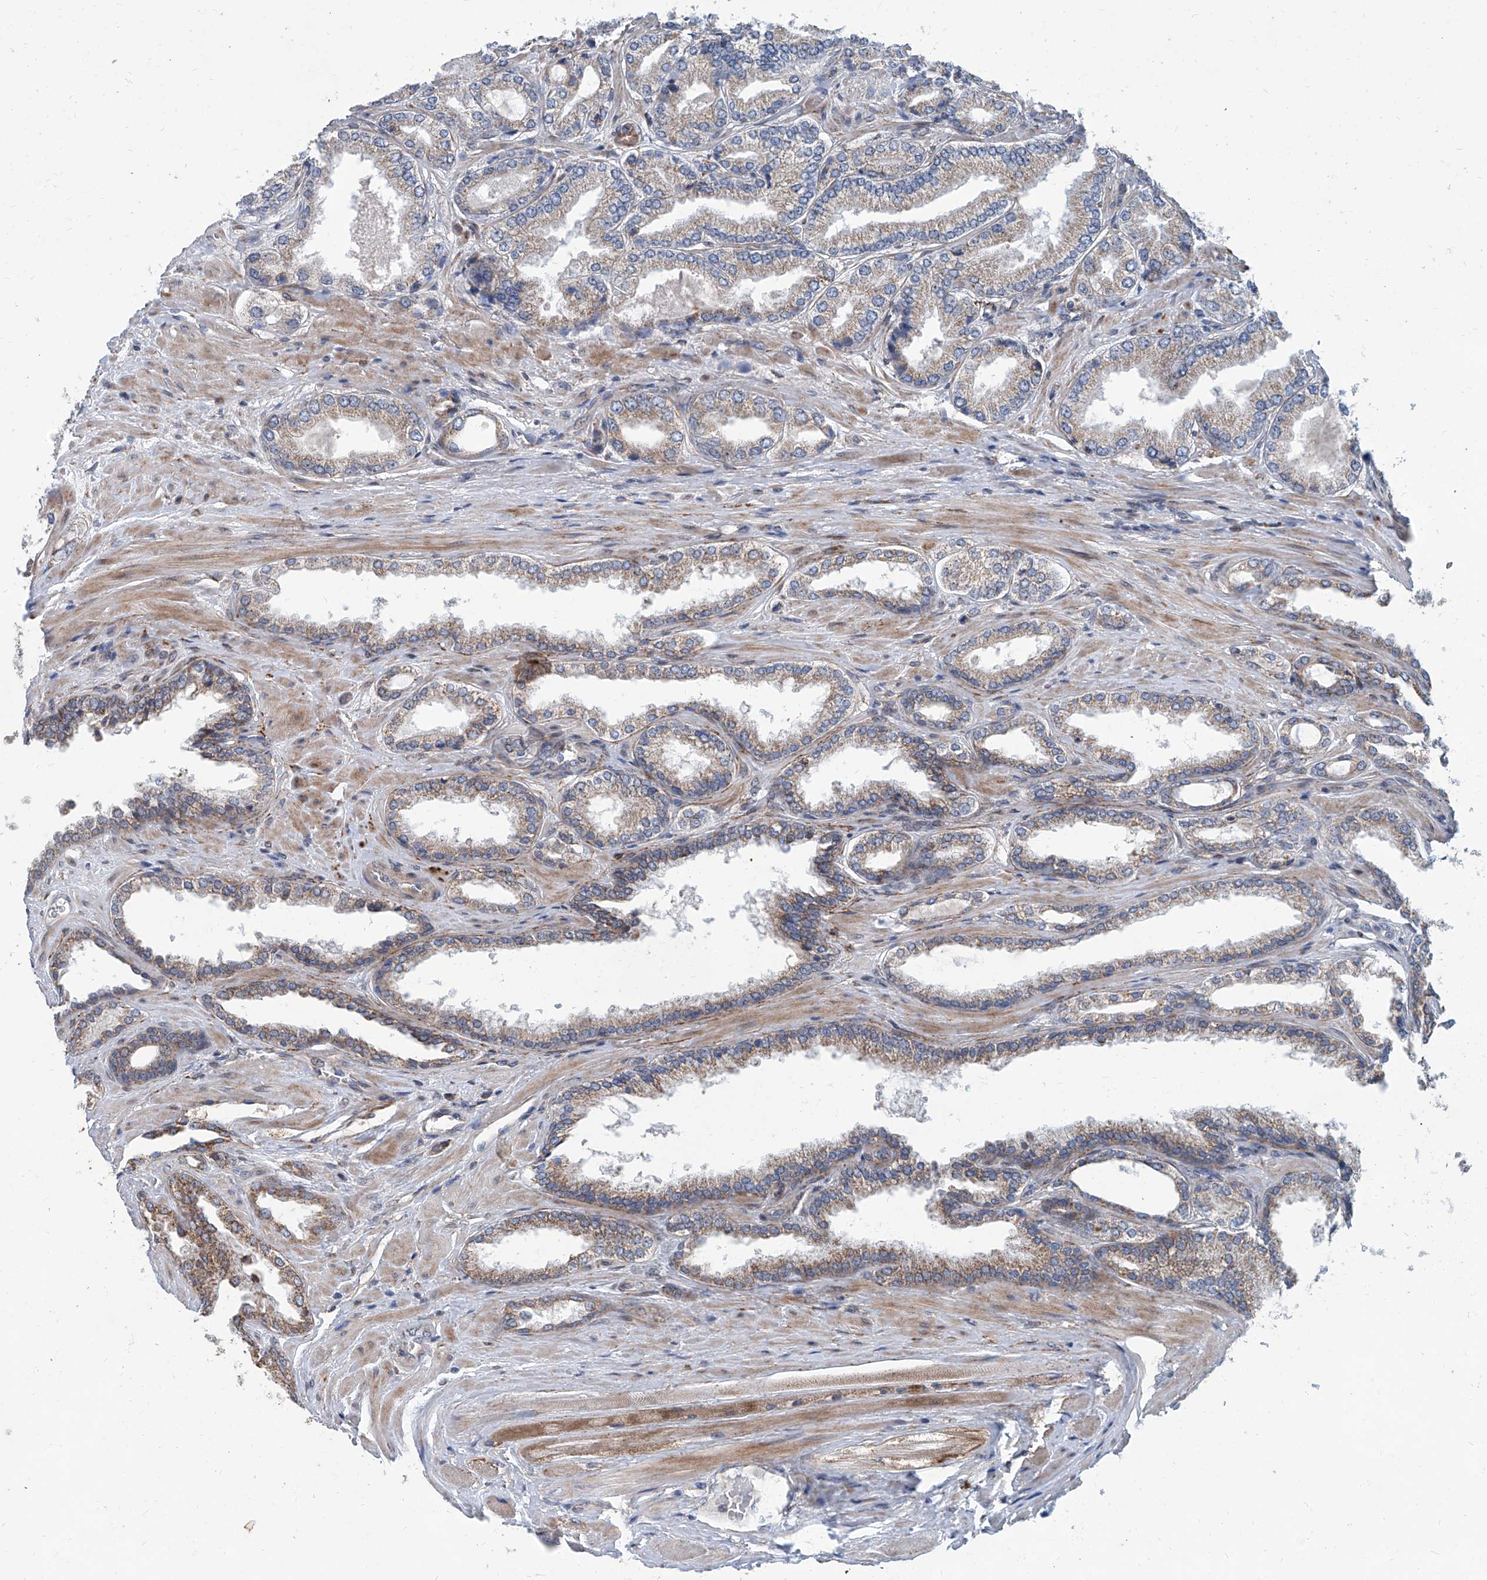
{"staining": {"intensity": "weak", "quantity": "25%-75%", "location": "cytoplasmic/membranous"}, "tissue": "prostate cancer", "cell_type": "Tumor cells", "image_type": "cancer", "snomed": [{"axis": "morphology", "description": "Adenocarcinoma, Low grade"}, {"axis": "topography", "description": "Prostate"}], "caption": "Weak cytoplasmic/membranous expression for a protein is present in approximately 25%-75% of tumor cells of low-grade adenocarcinoma (prostate) using immunohistochemistry.", "gene": "USP48", "patient": {"sex": "male", "age": 62}}